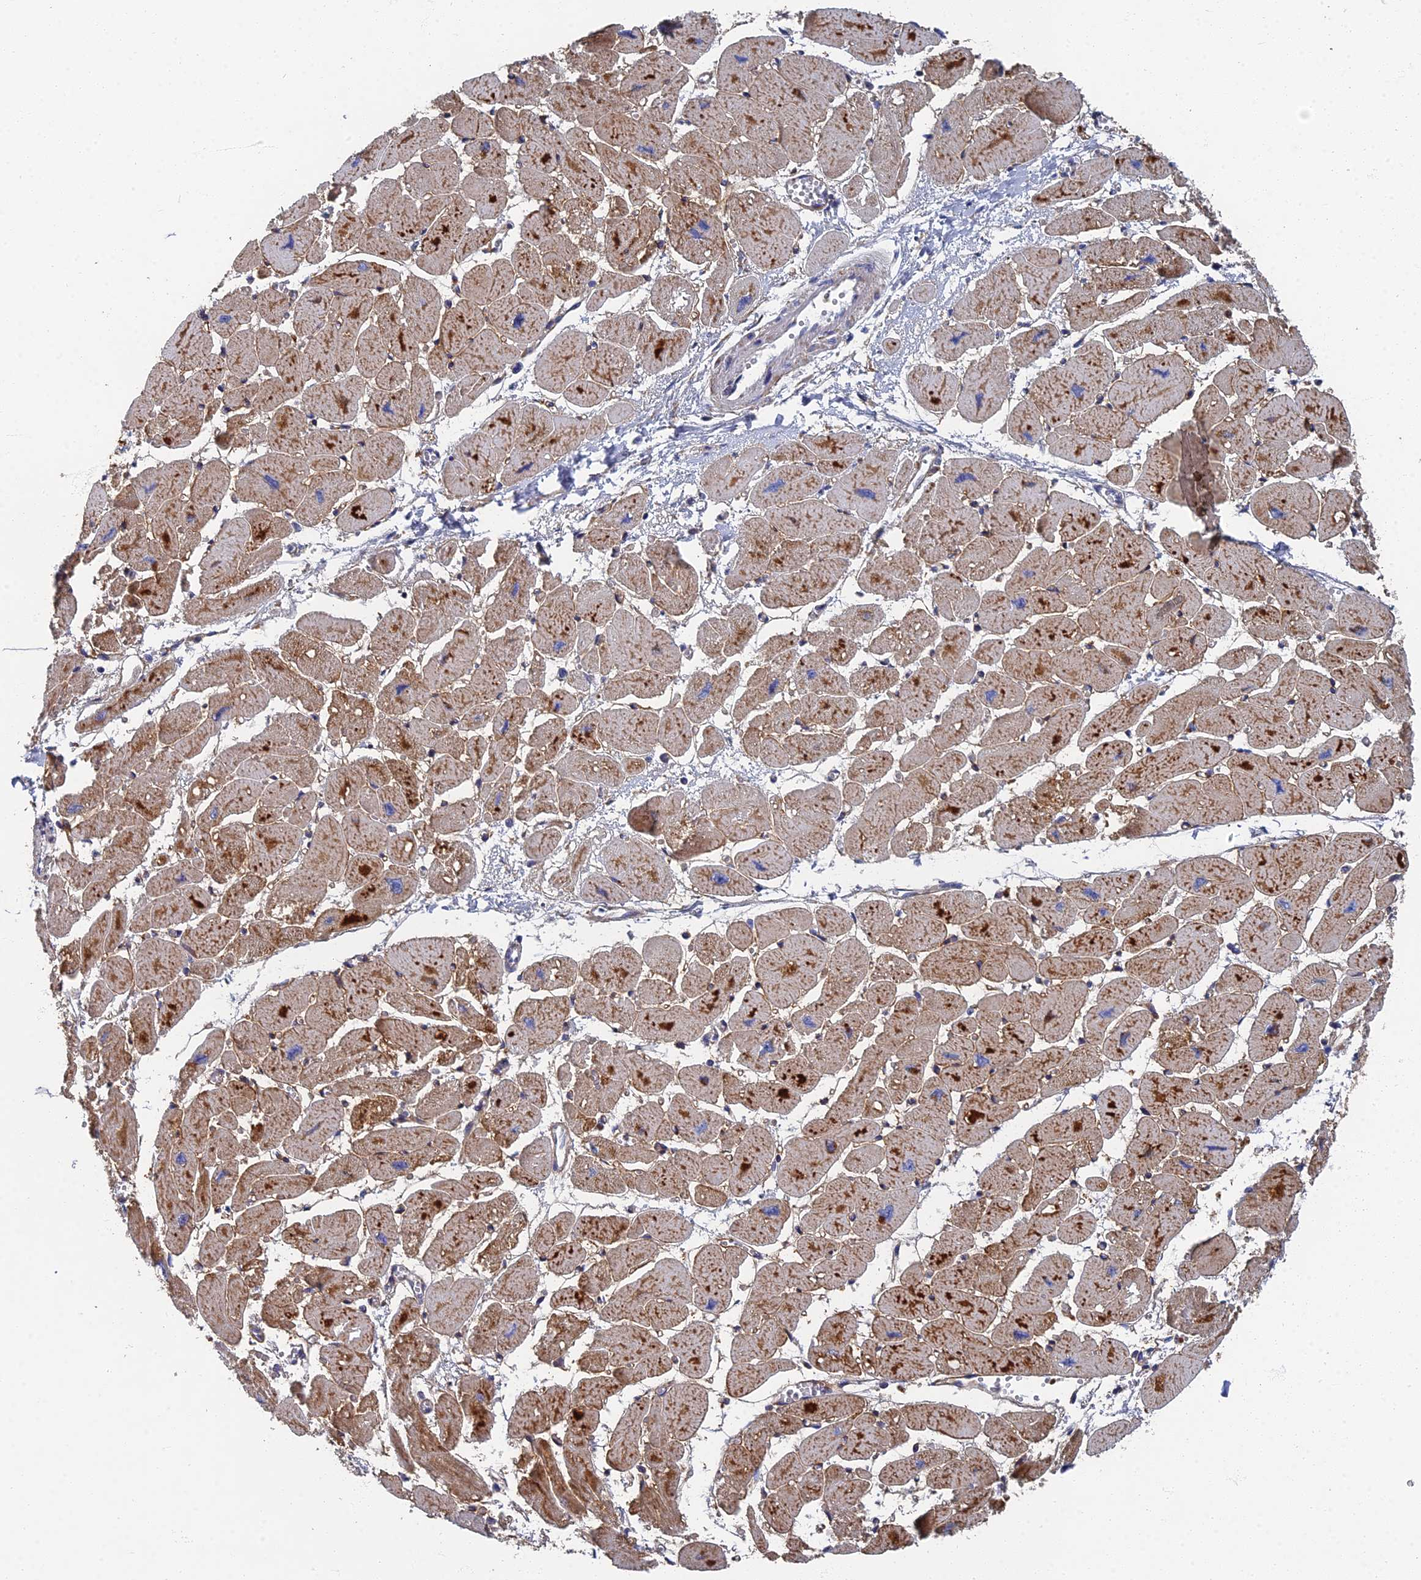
{"staining": {"intensity": "moderate", "quantity": ">75%", "location": "cytoplasmic/membranous"}, "tissue": "heart muscle", "cell_type": "Cardiomyocytes", "image_type": "normal", "snomed": [{"axis": "morphology", "description": "Normal tissue, NOS"}, {"axis": "topography", "description": "Heart"}], "caption": "The photomicrograph shows immunohistochemical staining of benign heart muscle. There is moderate cytoplasmic/membranous expression is seen in about >75% of cardiomyocytes.", "gene": "RNASEK", "patient": {"sex": "female", "age": 54}}